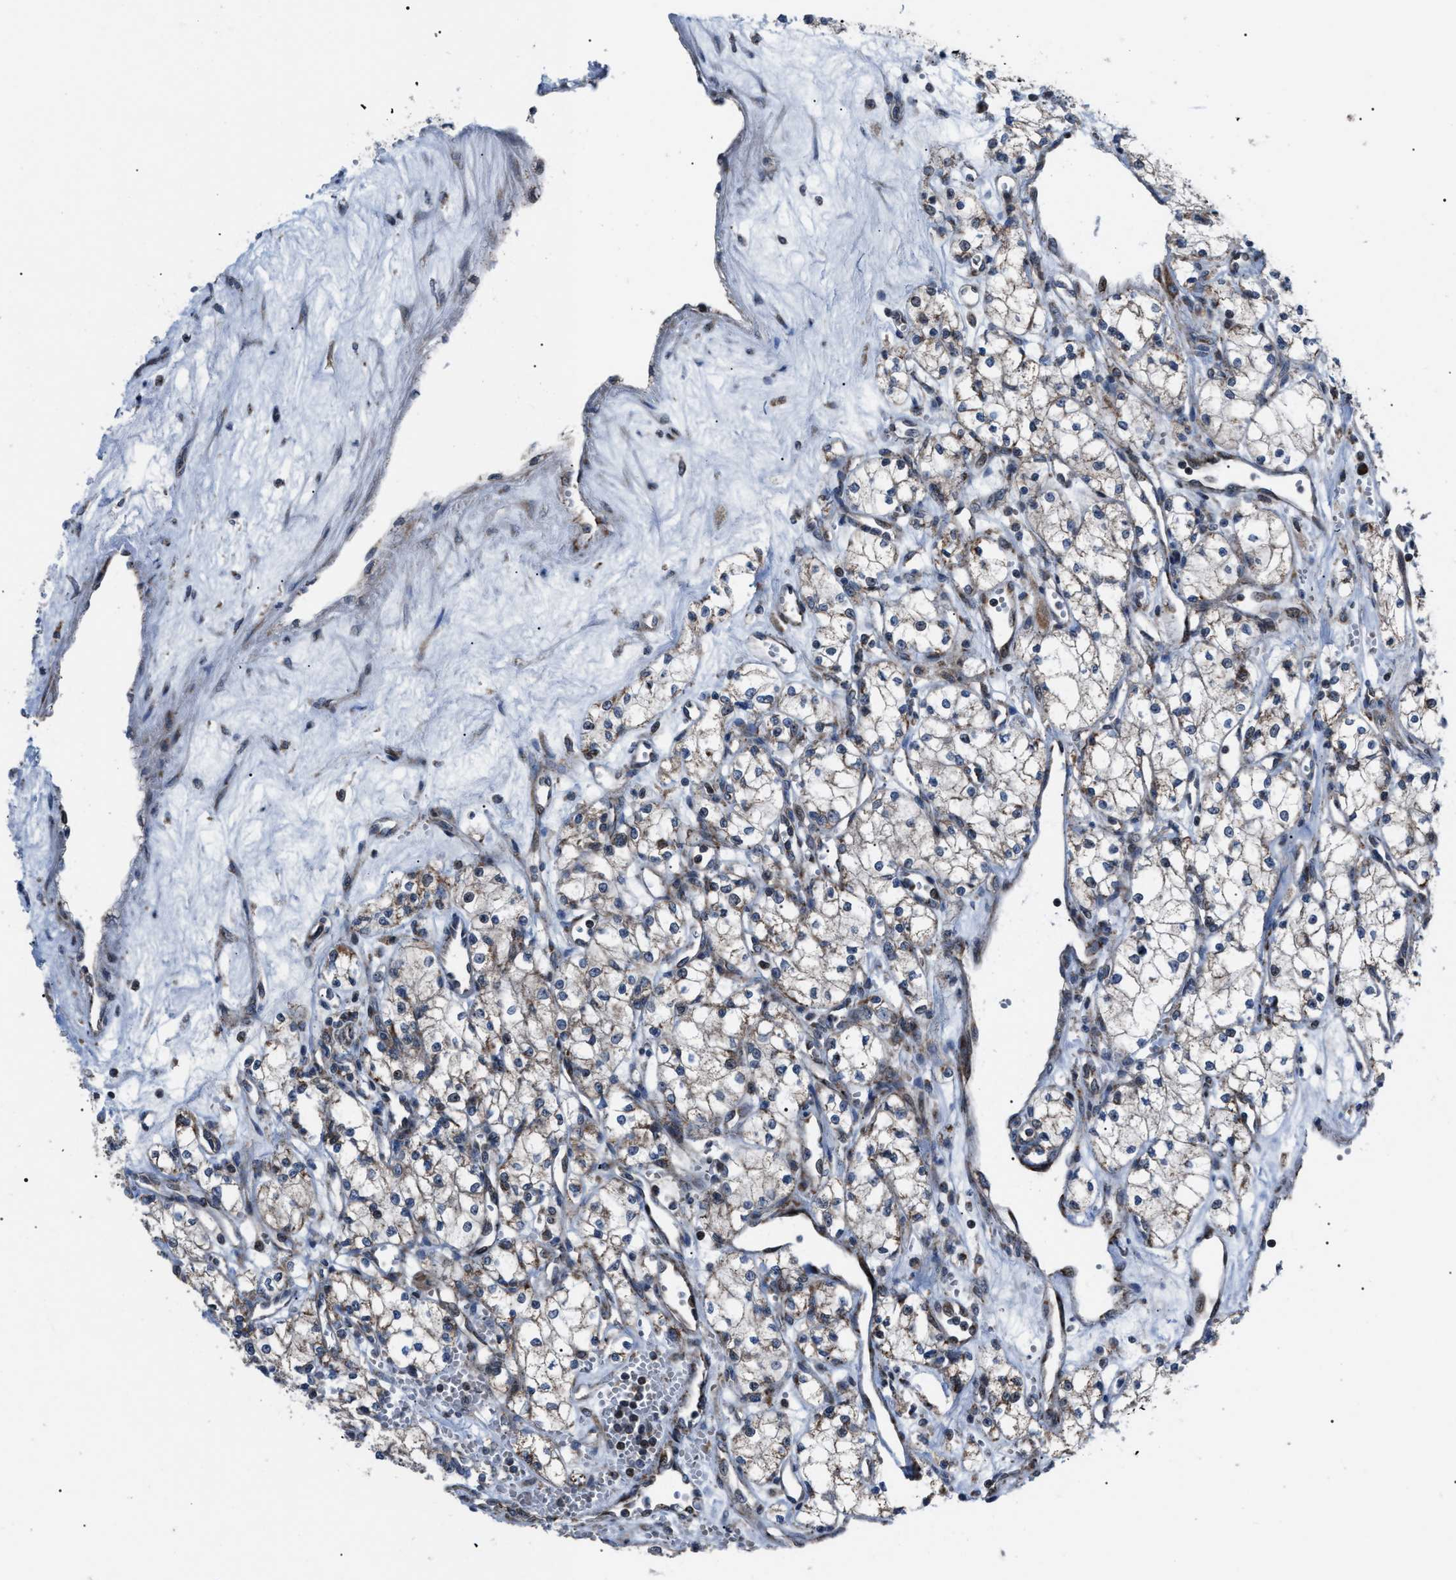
{"staining": {"intensity": "weak", "quantity": ">75%", "location": "cytoplasmic/membranous"}, "tissue": "renal cancer", "cell_type": "Tumor cells", "image_type": "cancer", "snomed": [{"axis": "morphology", "description": "Adenocarcinoma, NOS"}, {"axis": "topography", "description": "Kidney"}], "caption": "Immunohistochemistry staining of renal cancer (adenocarcinoma), which demonstrates low levels of weak cytoplasmic/membranous staining in approximately >75% of tumor cells indicating weak cytoplasmic/membranous protein expression. The staining was performed using DAB (3,3'-diaminobenzidine) (brown) for protein detection and nuclei were counterstained in hematoxylin (blue).", "gene": "AGO2", "patient": {"sex": "male", "age": 59}}